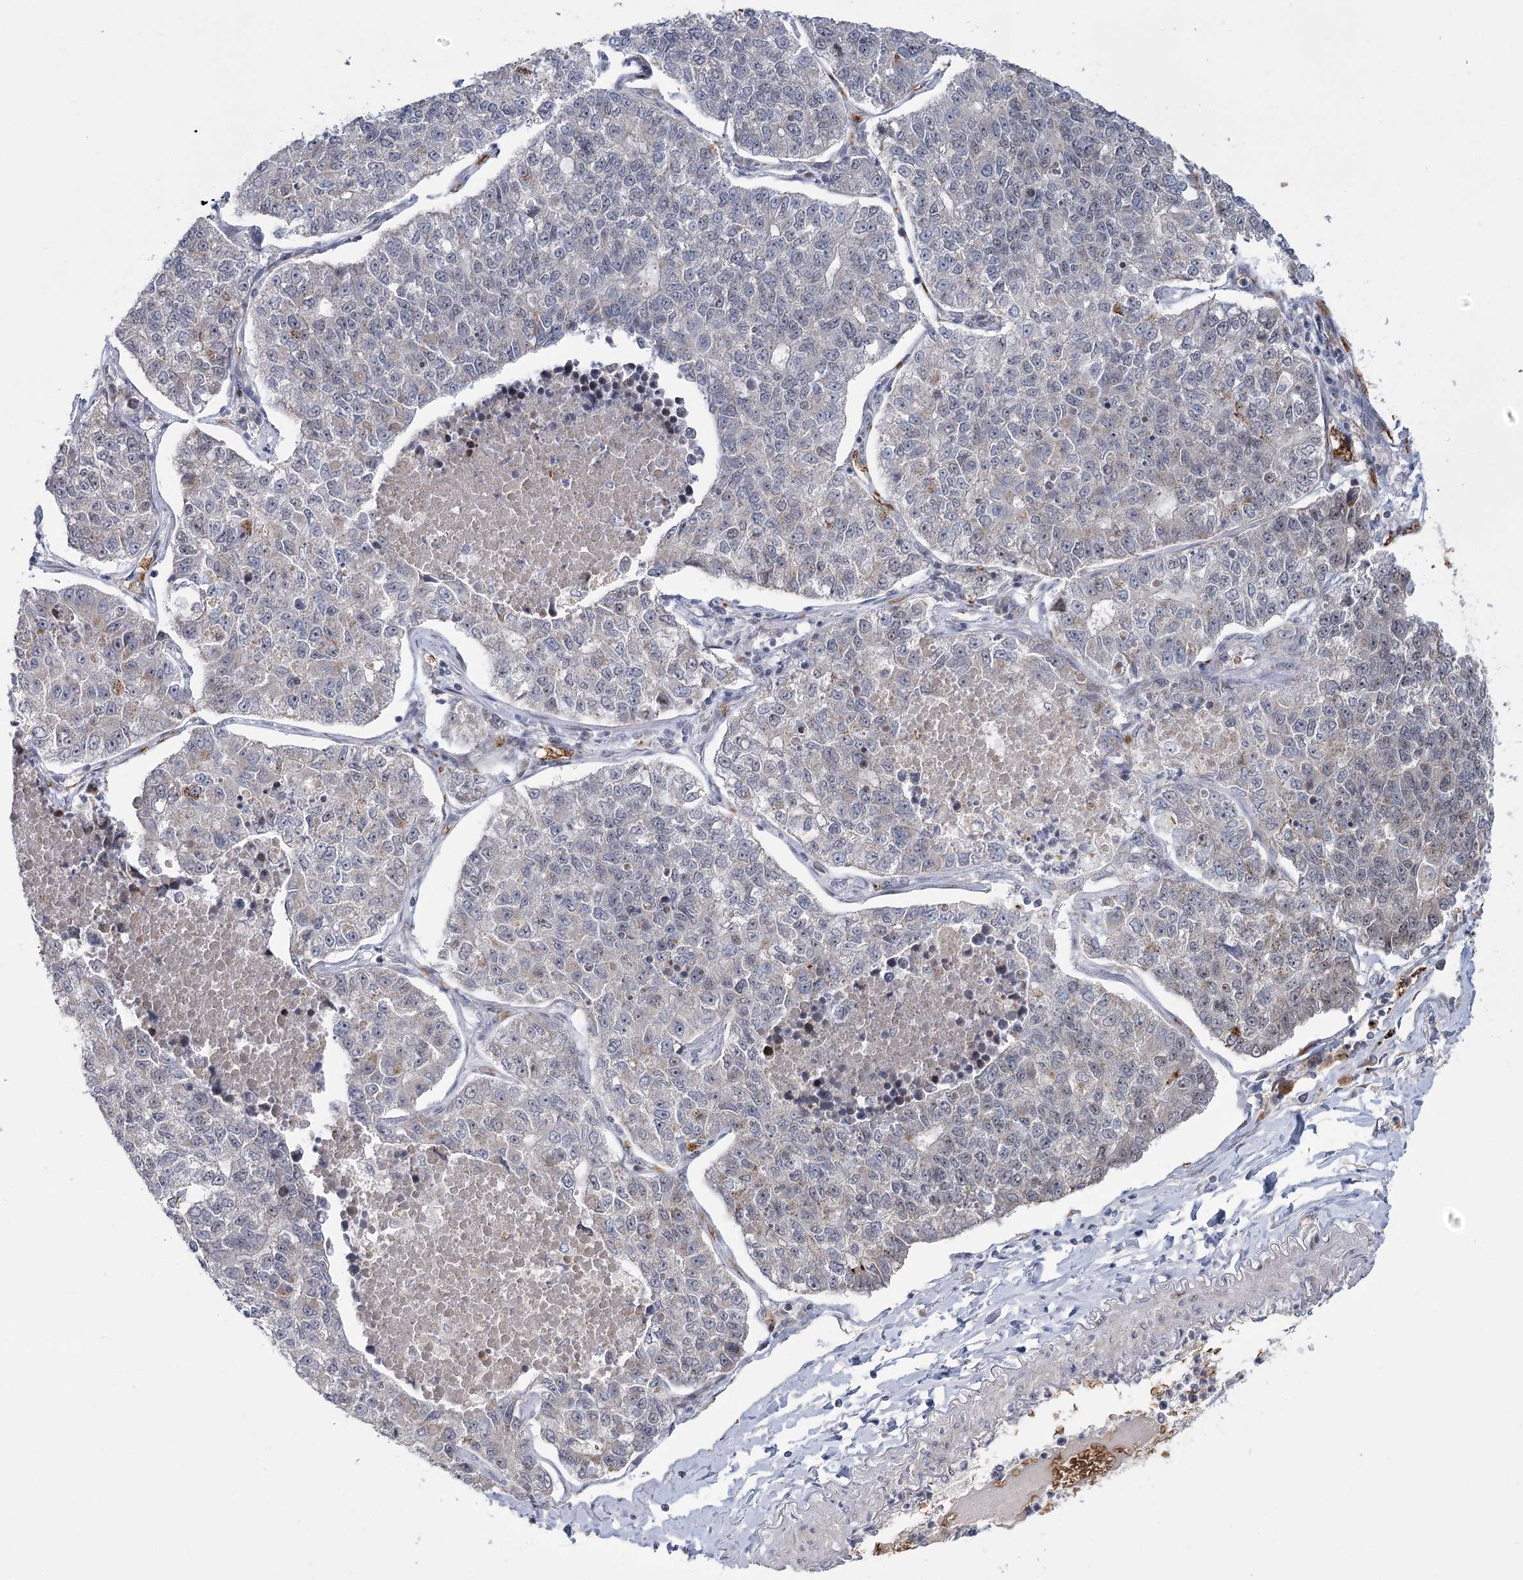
{"staining": {"intensity": "negative", "quantity": "none", "location": "none"}, "tissue": "lung cancer", "cell_type": "Tumor cells", "image_type": "cancer", "snomed": [{"axis": "morphology", "description": "Adenocarcinoma, NOS"}, {"axis": "topography", "description": "Lung"}], "caption": "High magnification brightfield microscopy of lung adenocarcinoma stained with DAB (3,3'-diaminobenzidine) (brown) and counterstained with hematoxylin (blue): tumor cells show no significant positivity. (Stains: DAB (3,3'-diaminobenzidine) immunohistochemistry (IHC) with hematoxylin counter stain, Microscopy: brightfield microscopy at high magnification).", "gene": "NSMCE4A", "patient": {"sex": "male", "age": 49}}